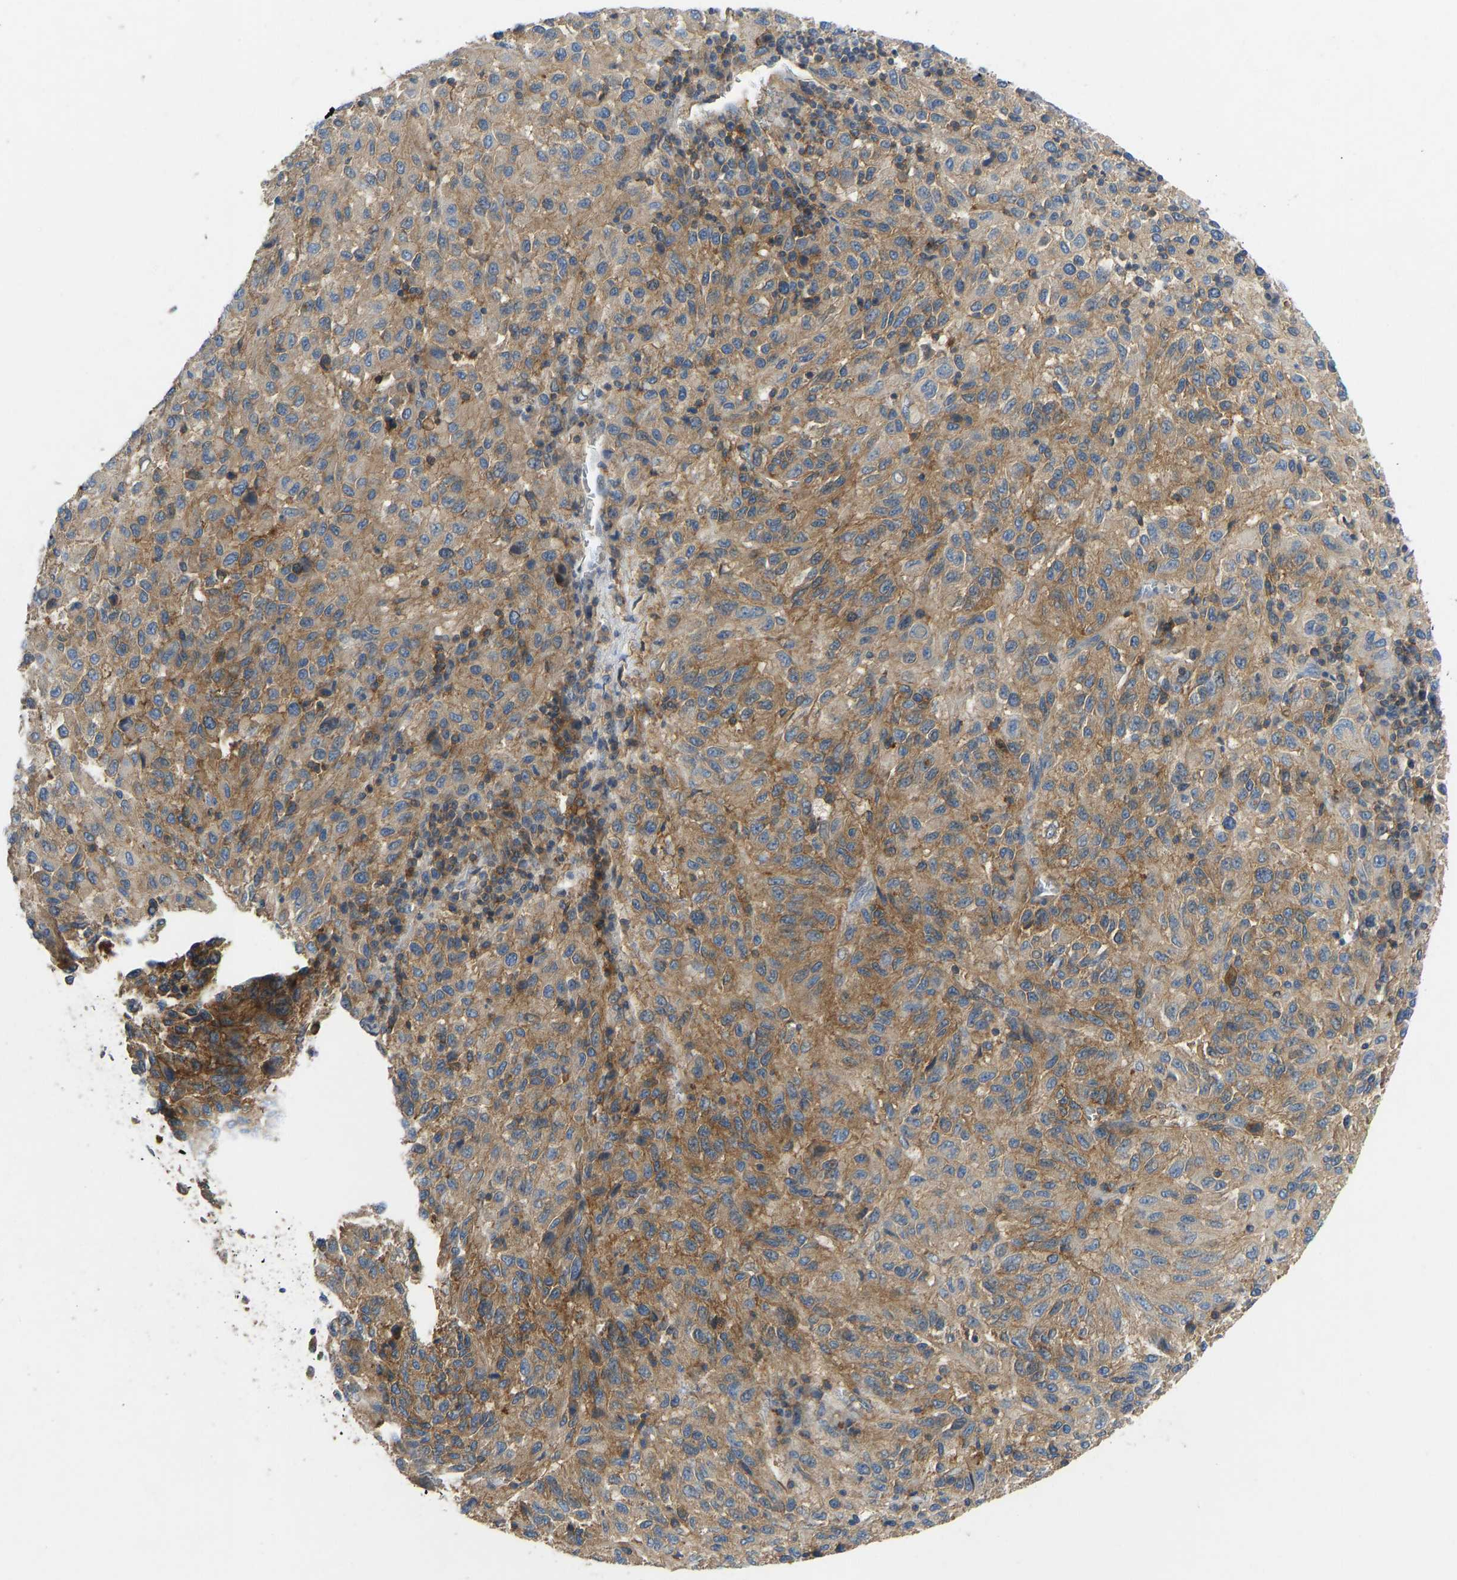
{"staining": {"intensity": "moderate", "quantity": ">75%", "location": "cytoplasmic/membranous"}, "tissue": "melanoma", "cell_type": "Tumor cells", "image_type": "cancer", "snomed": [{"axis": "morphology", "description": "Malignant melanoma, Metastatic site"}, {"axis": "topography", "description": "Lung"}], "caption": "DAB (3,3'-diaminobenzidine) immunohistochemical staining of human melanoma displays moderate cytoplasmic/membranous protein staining in about >75% of tumor cells. The staining was performed using DAB, with brown indicating positive protein expression. Nuclei are stained blue with hematoxylin.", "gene": "NDRG3", "patient": {"sex": "male", "age": 64}}